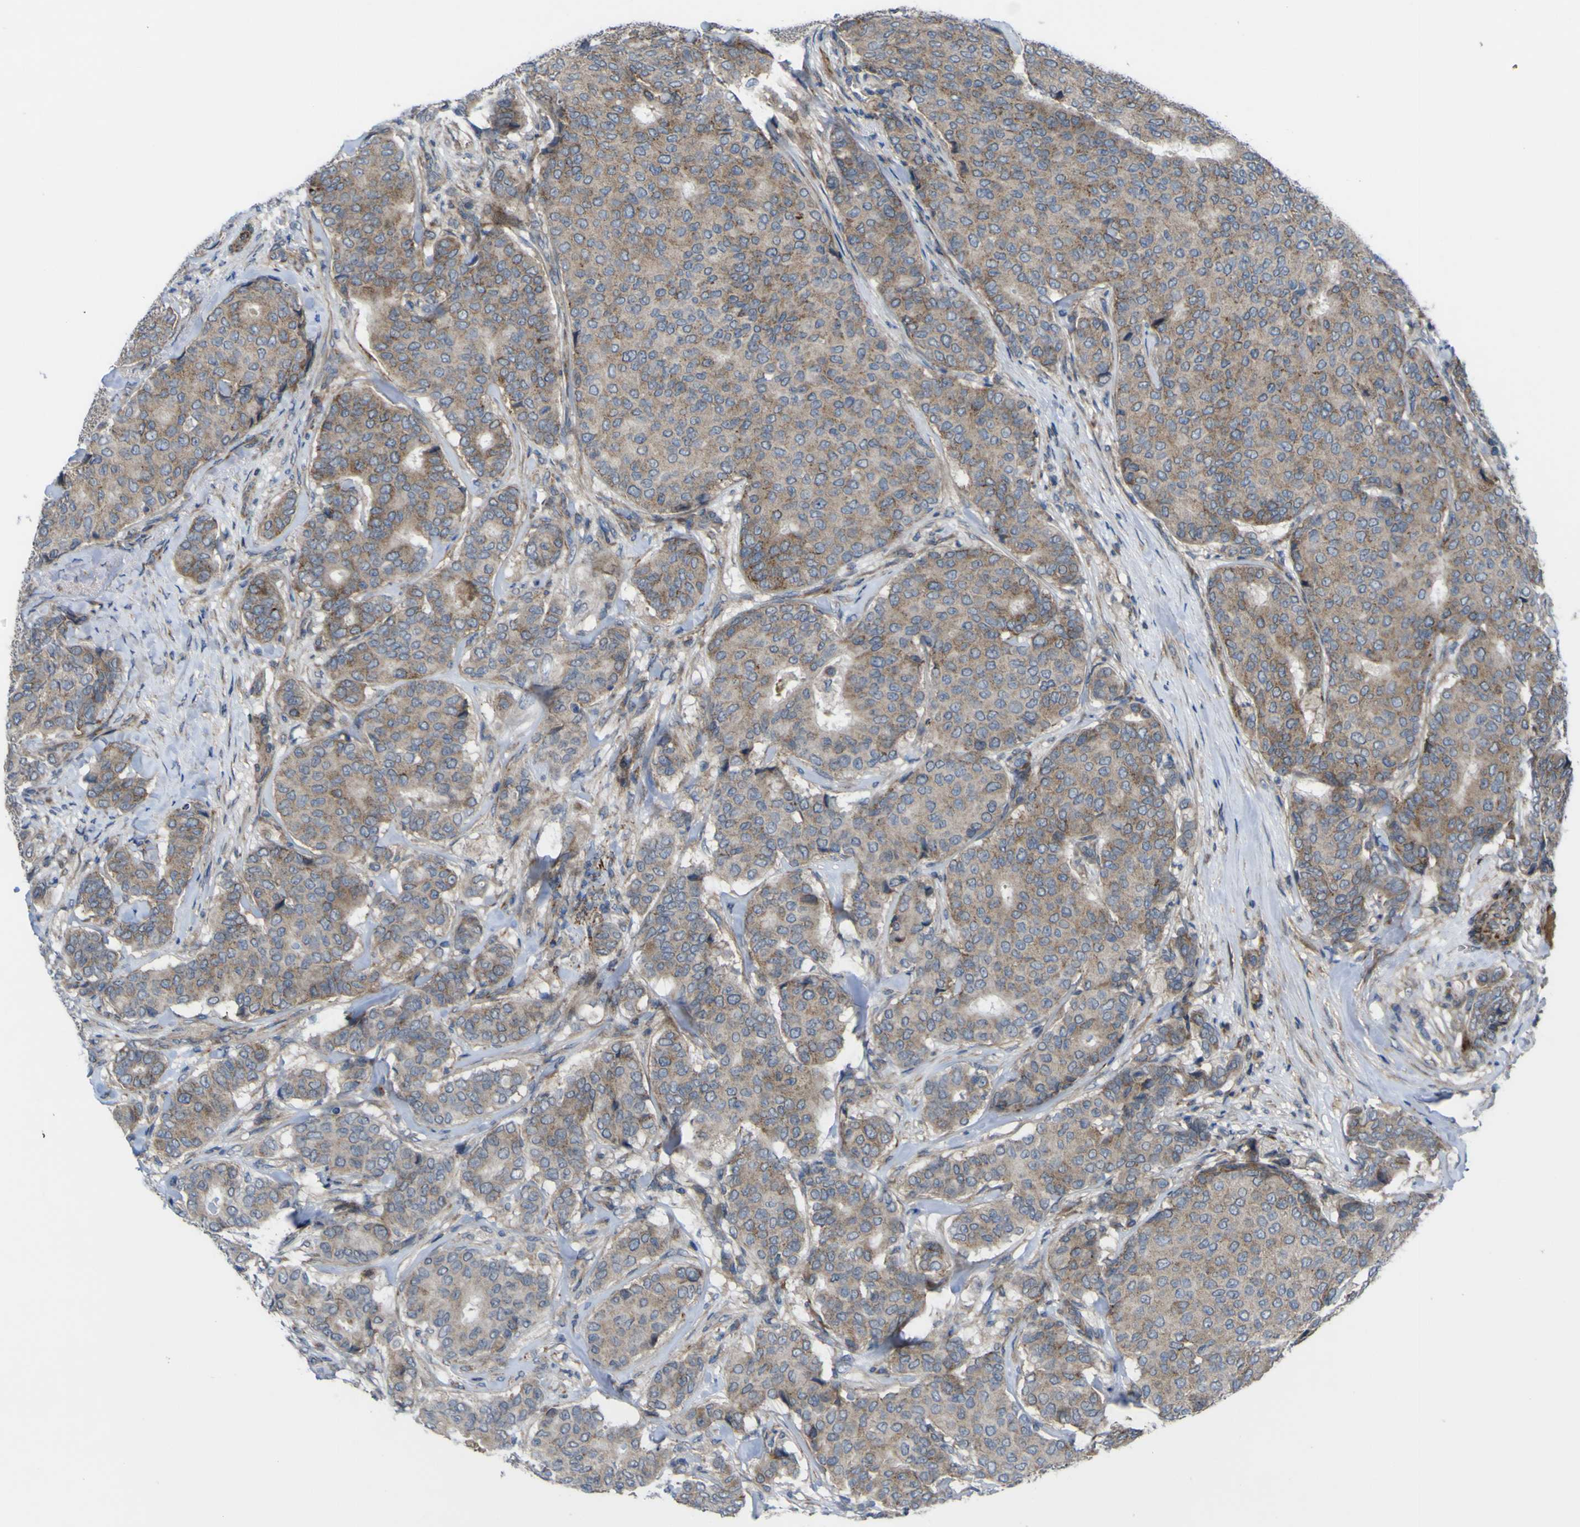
{"staining": {"intensity": "moderate", "quantity": ">75%", "location": "cytoplasmic/membranous"}, "tissue": "breast cancer", "cell_type": "Tumor cells", "image_type": "cancer", "snomed": [{"axis": "morphology", "description": "Duct carcinoma"}, {"axis": "topography", "description": "Breast"}], "caption": "Breast intraductal carcinoma tissue shows moderate cytoplasmic/membranous expression in approximately >75% of tumor cells, visualized by immunohistochemistry.", "gene": "GPLD1", "patient": {"sex": "female", "age": 75}}